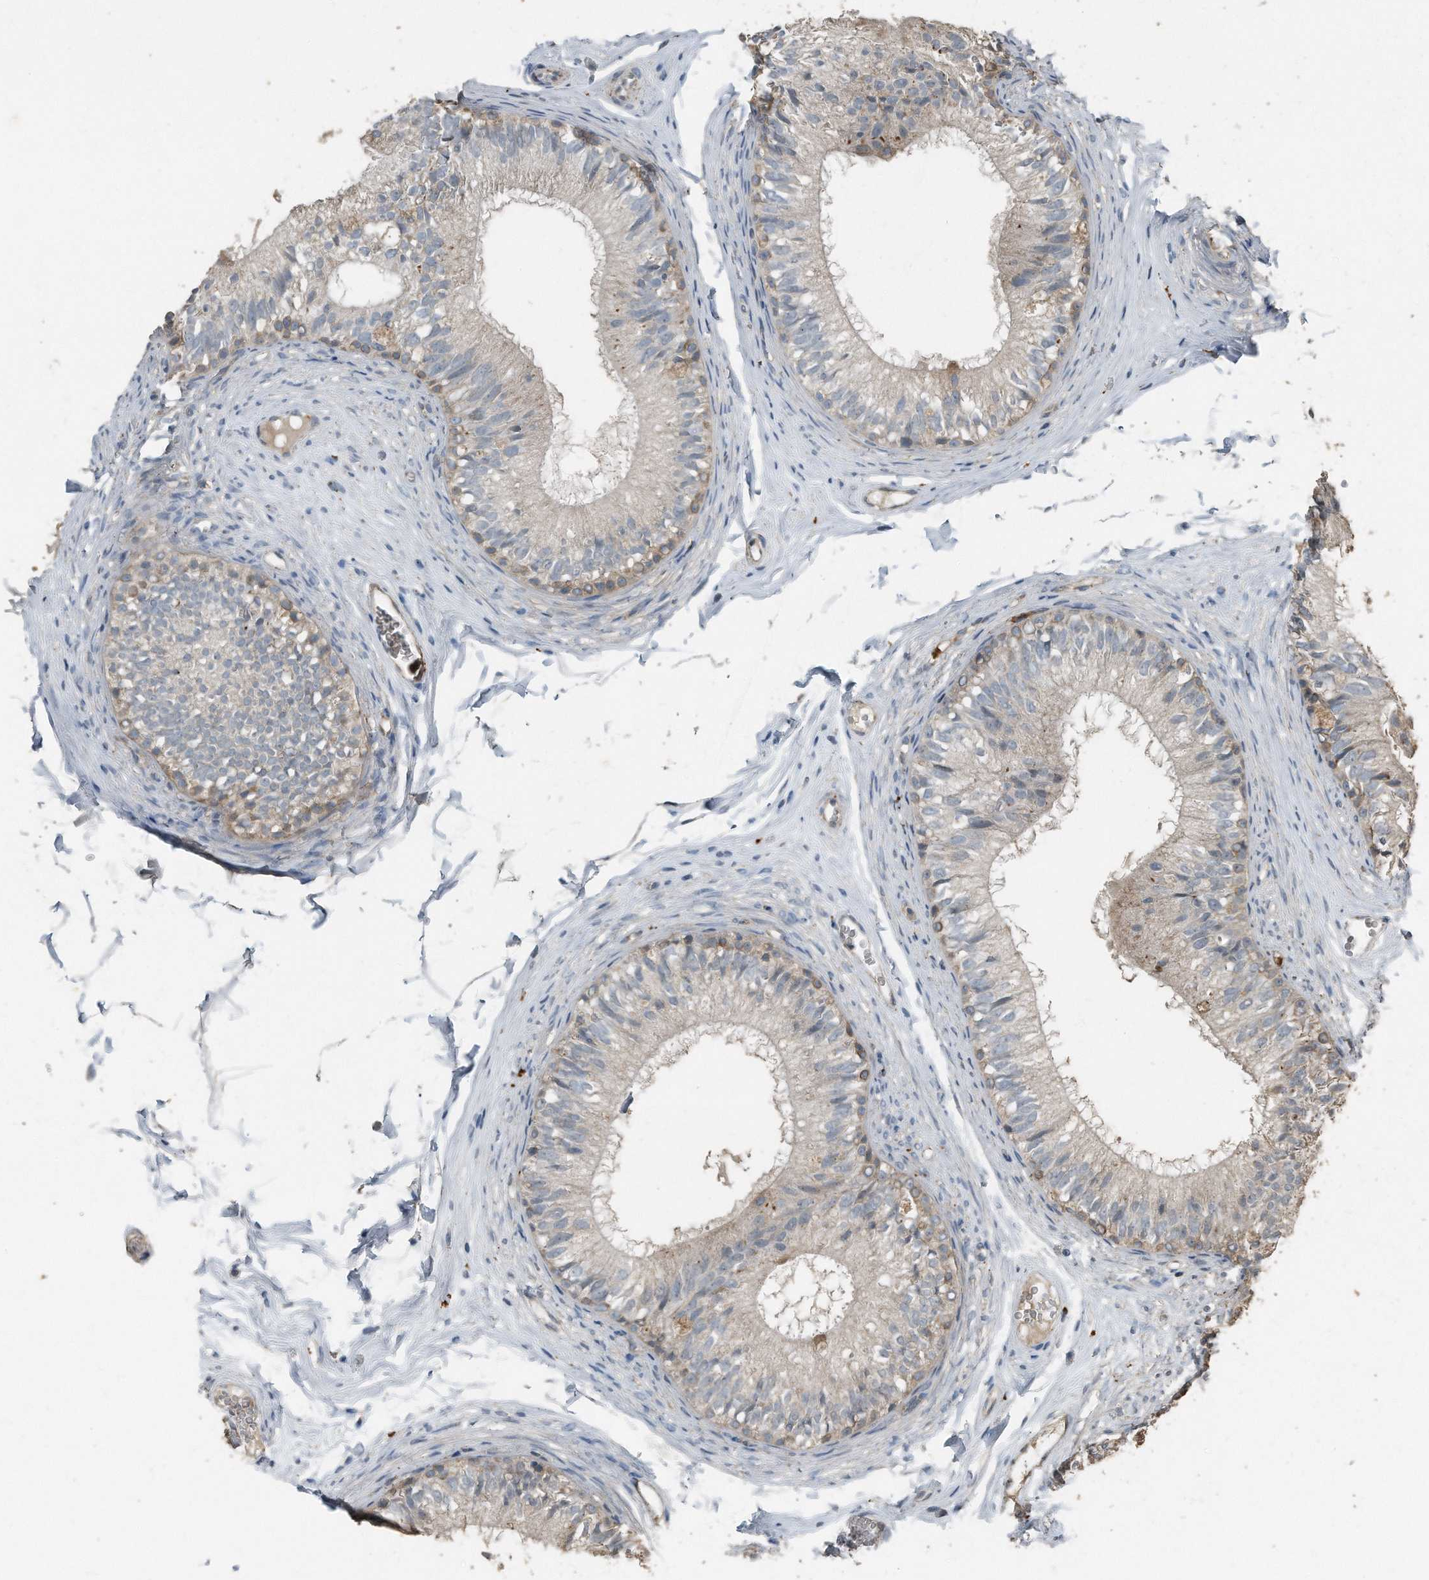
{"staining": {"intensity": "moderate", "quantity": "<25%", "location": "cytoplasmic/membranous"}, "tissue": "epididymis", "cell_type": "Glandular cells", "image_type": "normal", "snomed": [{"axis": "morphology", "description": "Normal tissue, NOS"}, {"axis": "morphology", "description": "Seminoma in situ"}, {"axis": "topography", "description": "Testis"}, {"axis": "topography", "description": "Epididymis"}], "caption": "Epididymis stained with DAB (3,3'-diaminobenzidine) immunohistochemistry exhibits low levels of moderate cytoplasmic/membranous expression in approximately <25% of glandular cells.", "gene": "C9", "patient": {"sex": "male", "age": 28}}